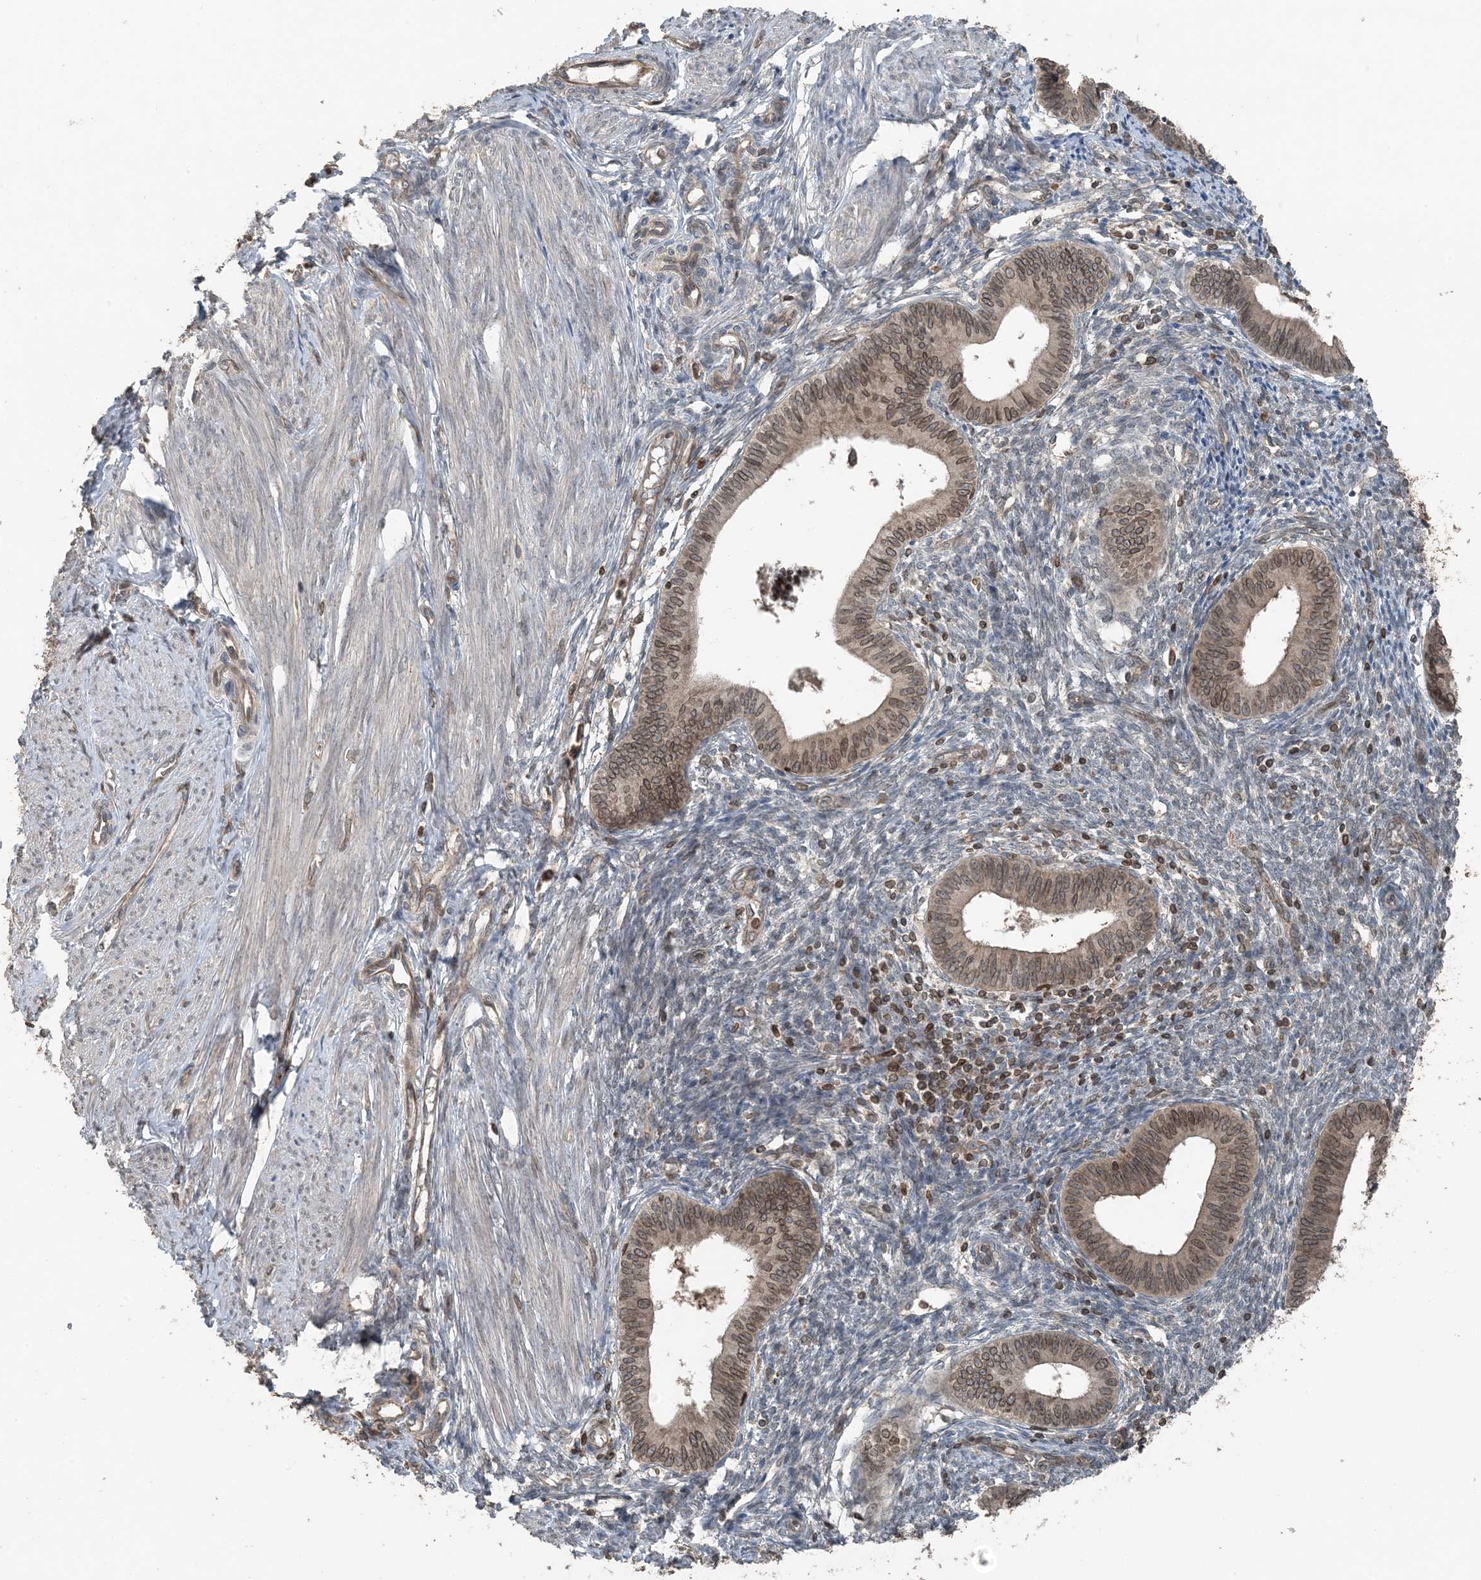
{"staining": {"intensity": "weak", "quantity": "25%-75%", "location": "cytoplasmic/membranous,nuclear"}, "tissue": "endometrium", "cell_type": "Cells in endometrial stroma", "image_type": "normal", "snomed": [{"axis": "morphology", "description": "Normal tissue, NOS"}, {"axis": "topography", "description": "Endometrium"}], "caption": "Immunohistochemistry (IHC) micrograph of unremarkable endometrium: endometrium stained using immunohistochemistry (IHC) exhibits low levels of weak protein expression localized specifically in the cytoplasmic/membranous,nuclear of cells in endometrial stroma, appearing as a cytoplasmic/membranous,nuclear brown color.", "gene": "ZFAND2B", "patient": {"sex": "female", "age": 46}}